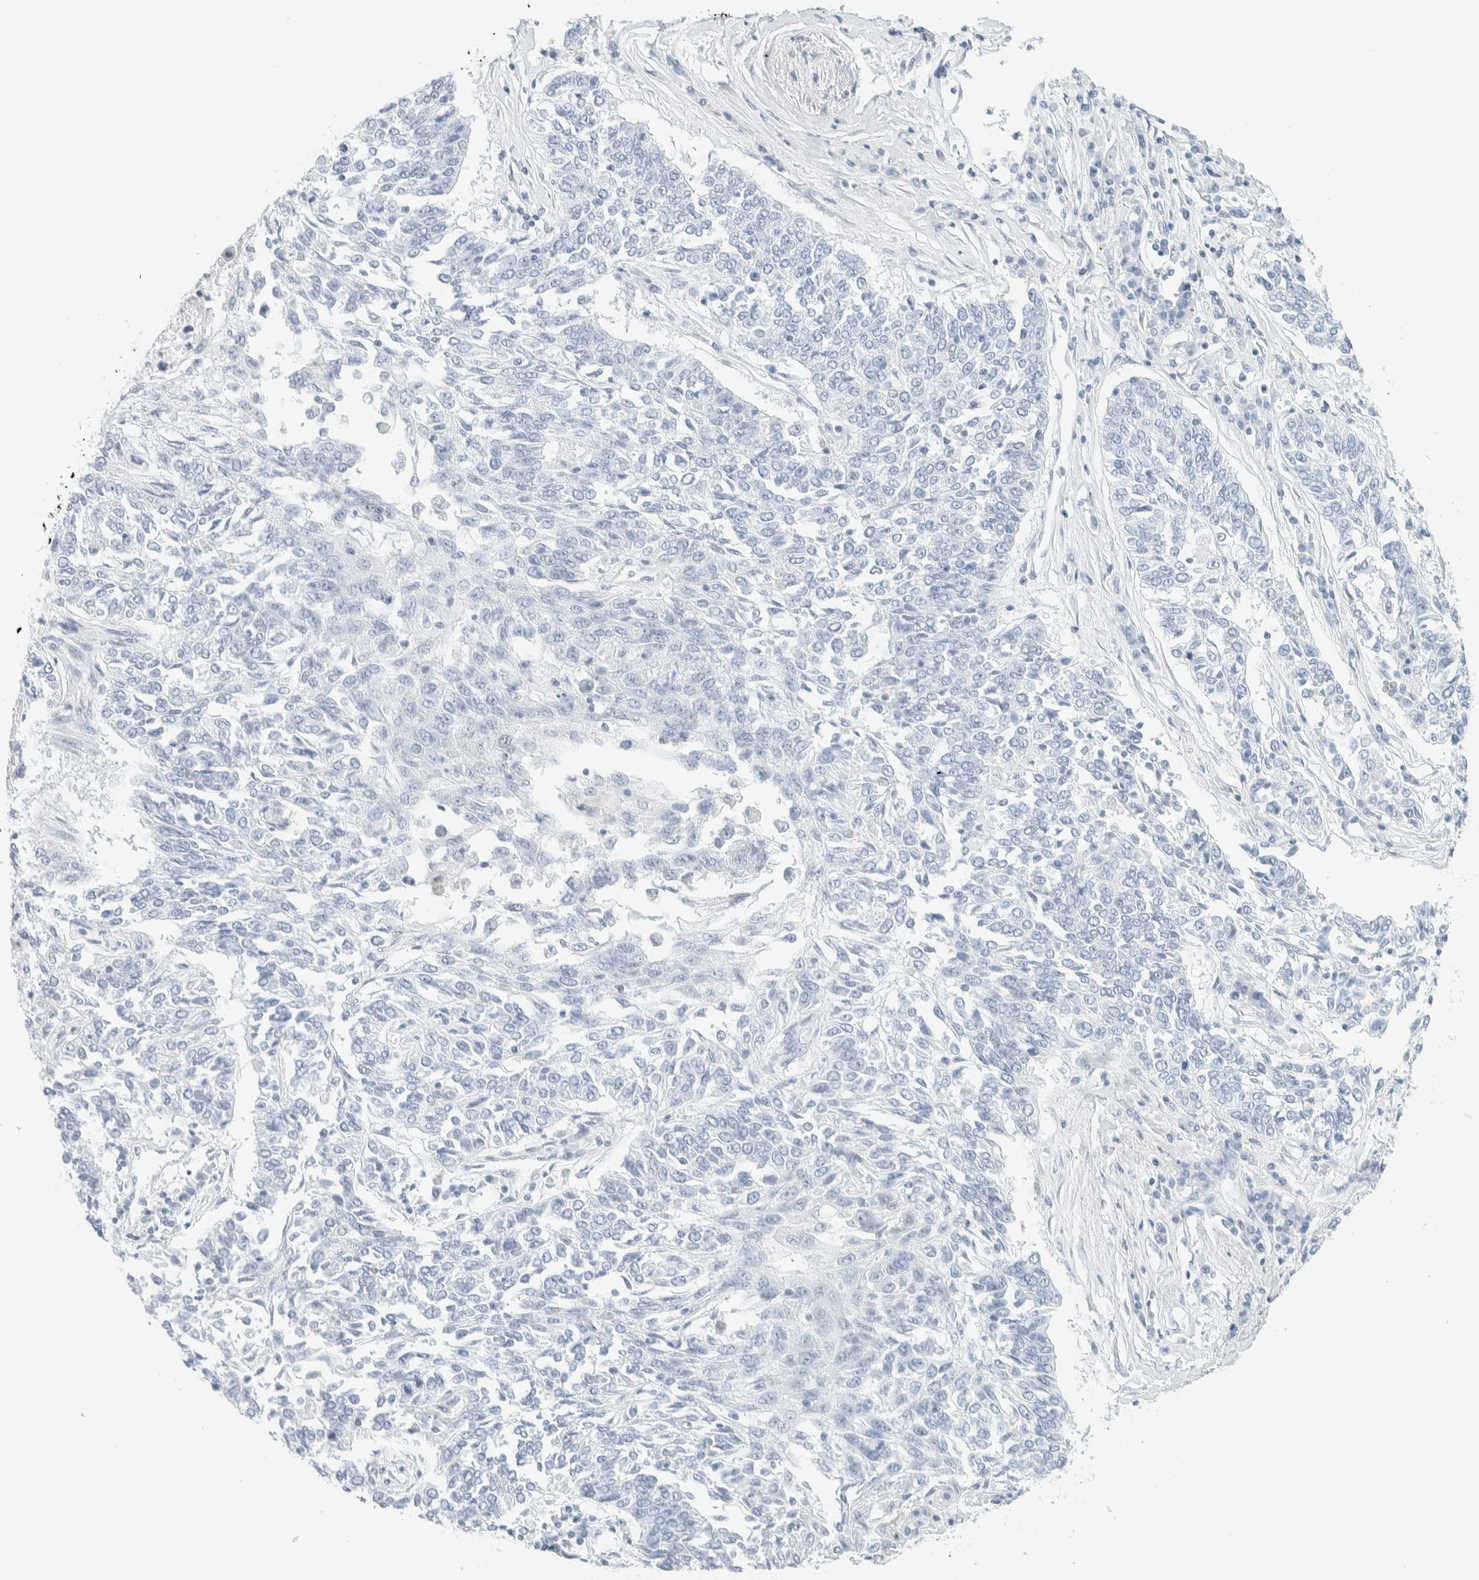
{"staining": {"intensity": "negative", "quantity": "none", "location": "none"}, "tissue": "lung cancer", "cell_type": "Tumor cells", "image_type": "cancer", "snomed": [{"axis": "morphology", "description": "Normal tissue, NOS"}, {"axis": "morphology", "description": "Squamous cell carcinoma, NOS"}, {"axis": "topography", "description": "Cartilage tissue"}, {"axis": "topography", "description": "Bronchus"}, {"axis": "topography", "description": "Lung"}], "caption": "Lung cancer (squamous cell carcinoma) stained for a protein using IHC reveals no expression tumor cells.", "gene": "ATCAY", "patient": {"sex": "female", "age": 49}}